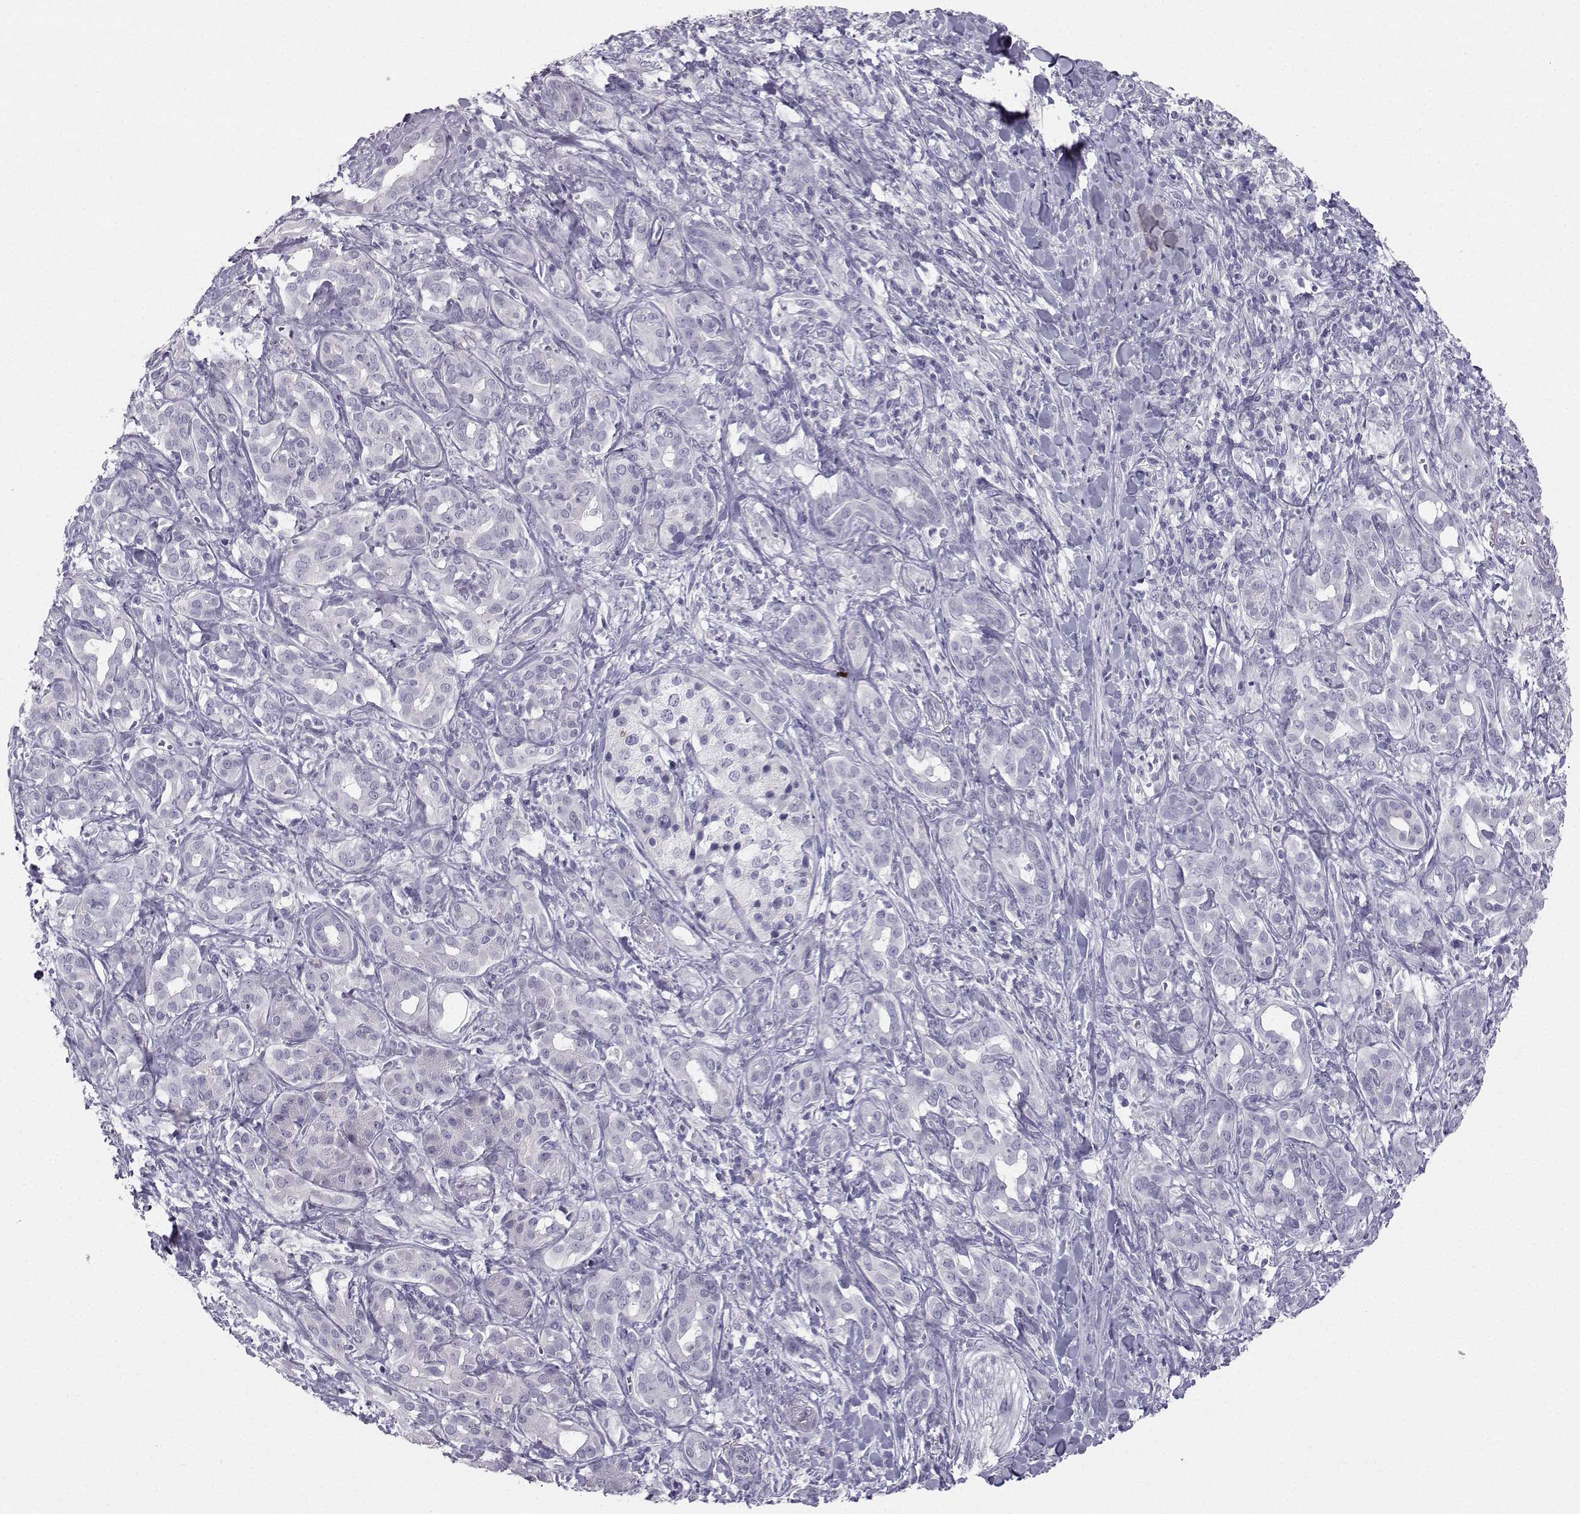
{"staining": {"intensity": "negative", "quantity": "none", "location": "none"}, "tissue": "pancreatic cancer", "cell_type": "Tumor cells", "image_type": "cancer", "snomed": [{"axis": "morphology", "description": "Adenocarcinoma, NOS"}, {"axis": "topography", "description": "Pancreas"}], "caption": "Immunohistochemical staining of human adenocarcinoma (pancreatic) displays no significant staining in tumor cells. (Brightfield microscopy of DAB (3,3'-diaminobenzidine) IHC at high magnification).", "gene": "SYCE1", "patient": {"sex": "male", "age": 61}}